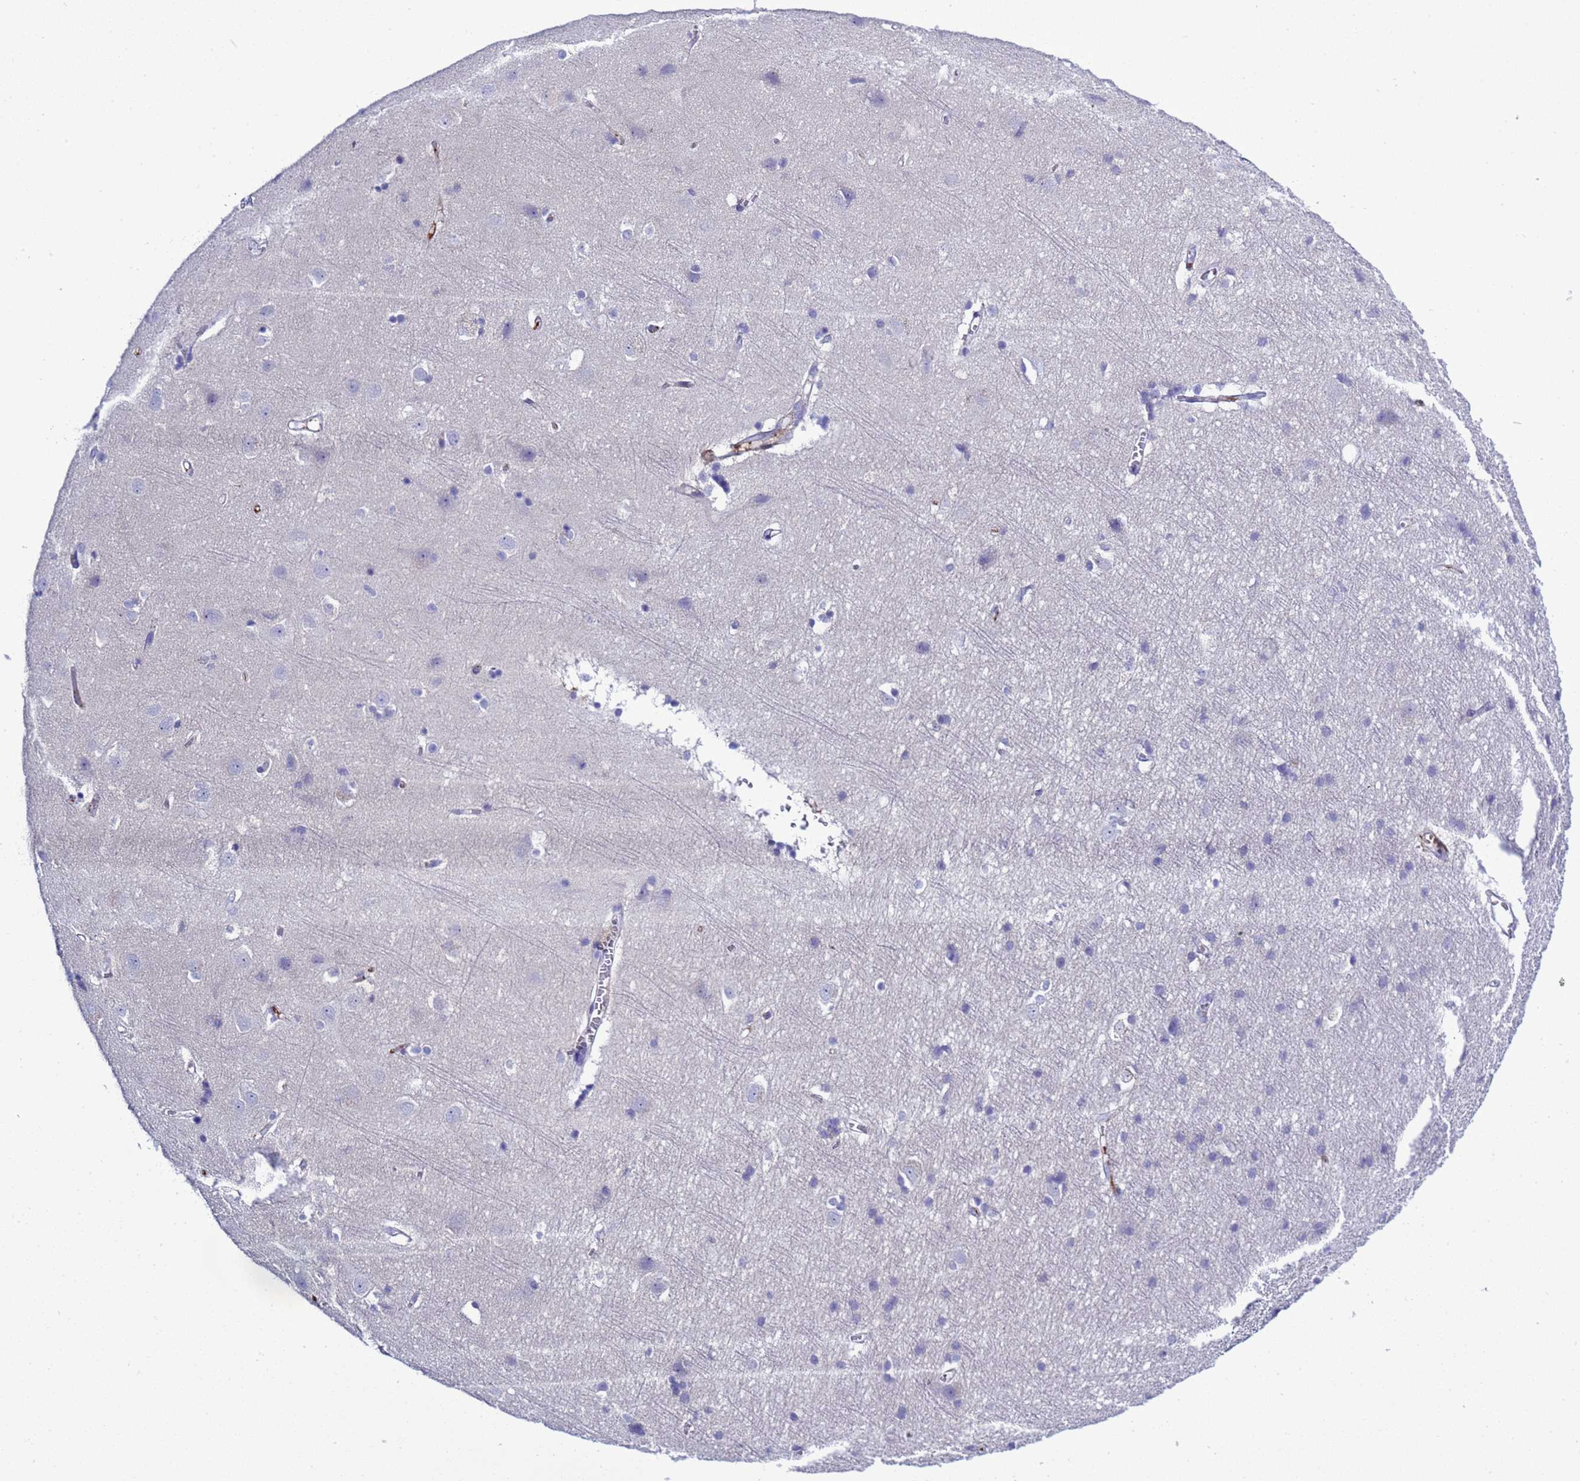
{"staining": {"intensity": "moderate", "quantity": "<25%", "location": "cytoplasmic/membranous"}, "tissue": "cerebral cortex", "cell_type": "Endothelial cells", "image_type": "normal", "snomed": [{"axis": "morphology", "description": "Normal tissue, NOS"}, {"axis": "topography", "description": "Cerebral cortex"}], "caption": "IHC photomicrograph of unremarkable human cerebral cortex stained for a protein (brown), which displays low levels of moderate cytoplasmic/membranous staining in about <25% of endothelial cells.", "gene": "C4orf46", "patient": {"sex": "male", "age": 54}}